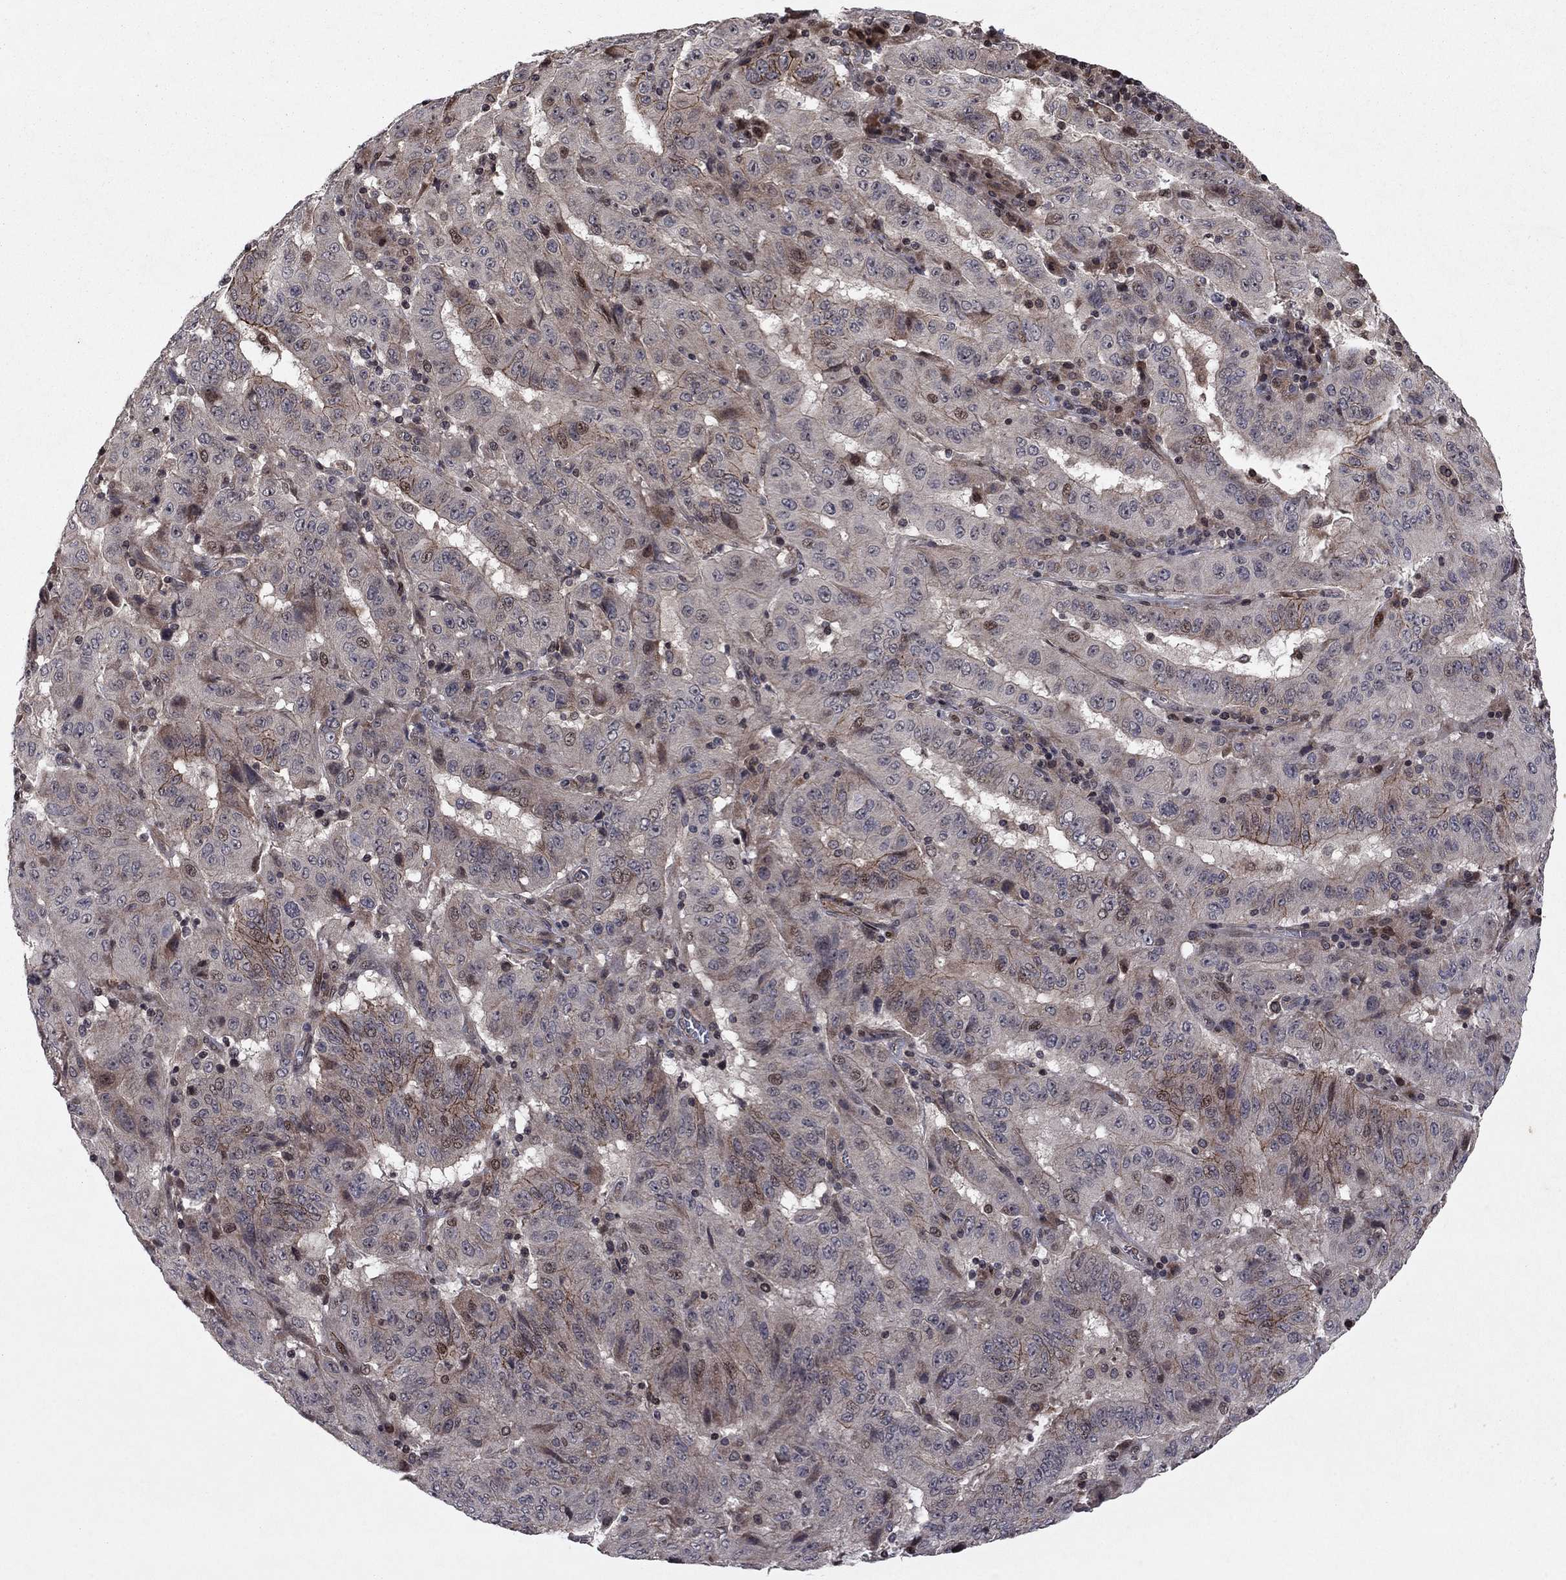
{"staining": {"intensity": "moderate", "quantity": "<25%", "location": "cytoplasmic/membranous"}, "tissue": "pancreatic cancer", "cell_type": "Tumor cells", "image_type": "cancer", "snomed": [{"axis": "morphology", "description": "Adenocarcinoma, NOS"}, {"axis": "topography", "description": "Pancreas"}], "caption": "Immunohistochemistry (IHC) image of human adenocarcinoma (pancreatic) stained for a protein (brown), which displays low levels of moderate cytoplasmic/membranous positivity in about <25% of tumor cells.", "gene": "SORBS1", "patient": {"sex": "male", "age": 63}}